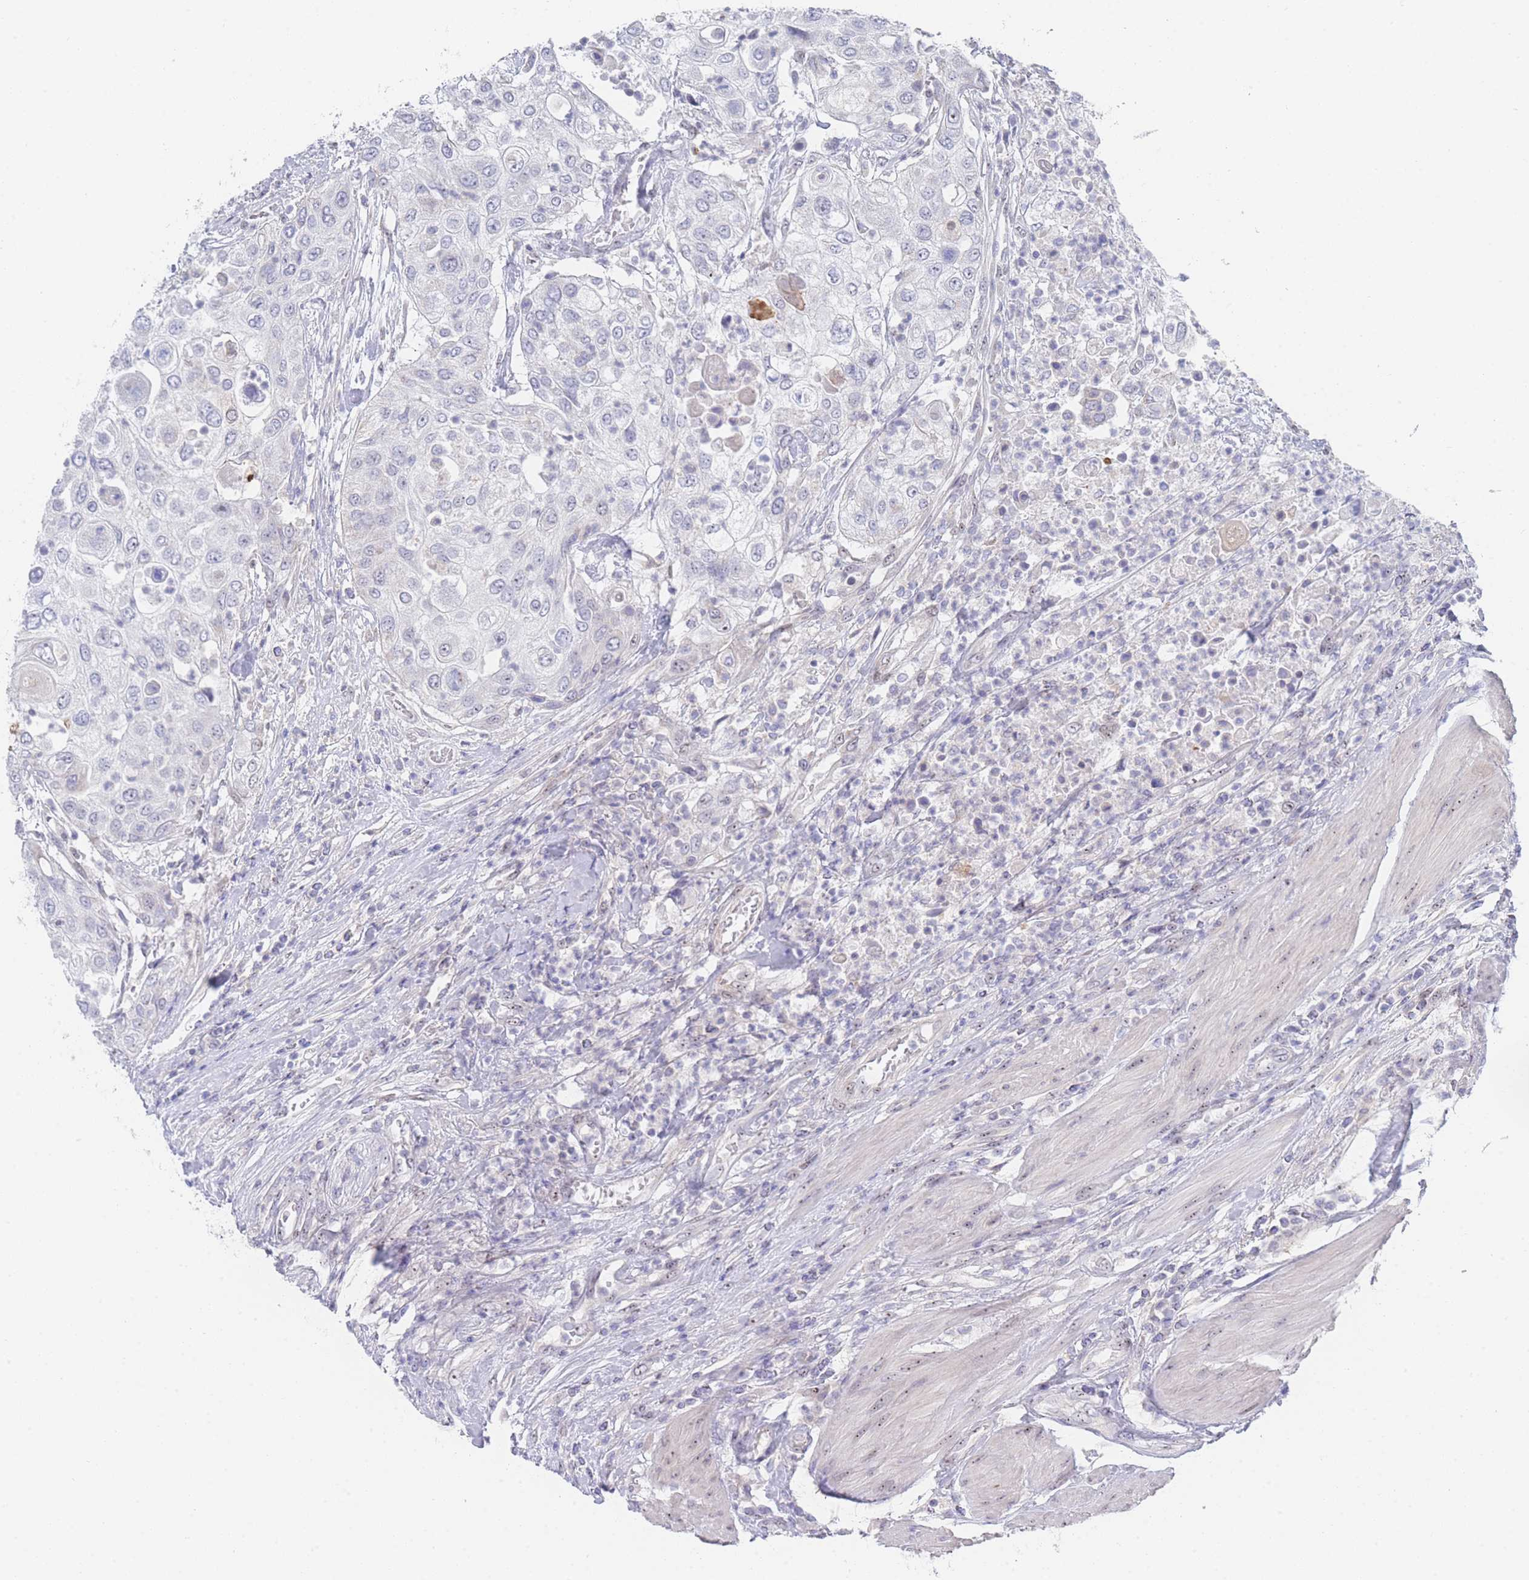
{"staining": {"intensity": "negative", "quantity": "none", "location": "none"}, "tissue": "urothelial cancer", "cell_type": "Tumor cells", "image_type": "cancer", "snomed": [{"axis": "morphology", "description": "Urothelial carcinoma, High grade"}, {"axis": "topography", "description": "Urinary bladder"}], "caption": "IHC histopathology image of urothelial carcinoma (high-grade) stained for a protein (brown), which demonstrates no expression in tumor cells. The staining is performed using DAB (3,3'-diaminobenzidine) brown chromogen with nuclei counter-stained in using hematoxylin.", "gene": "ZNF142", "patient": {"sex": "female", "age": 79}}